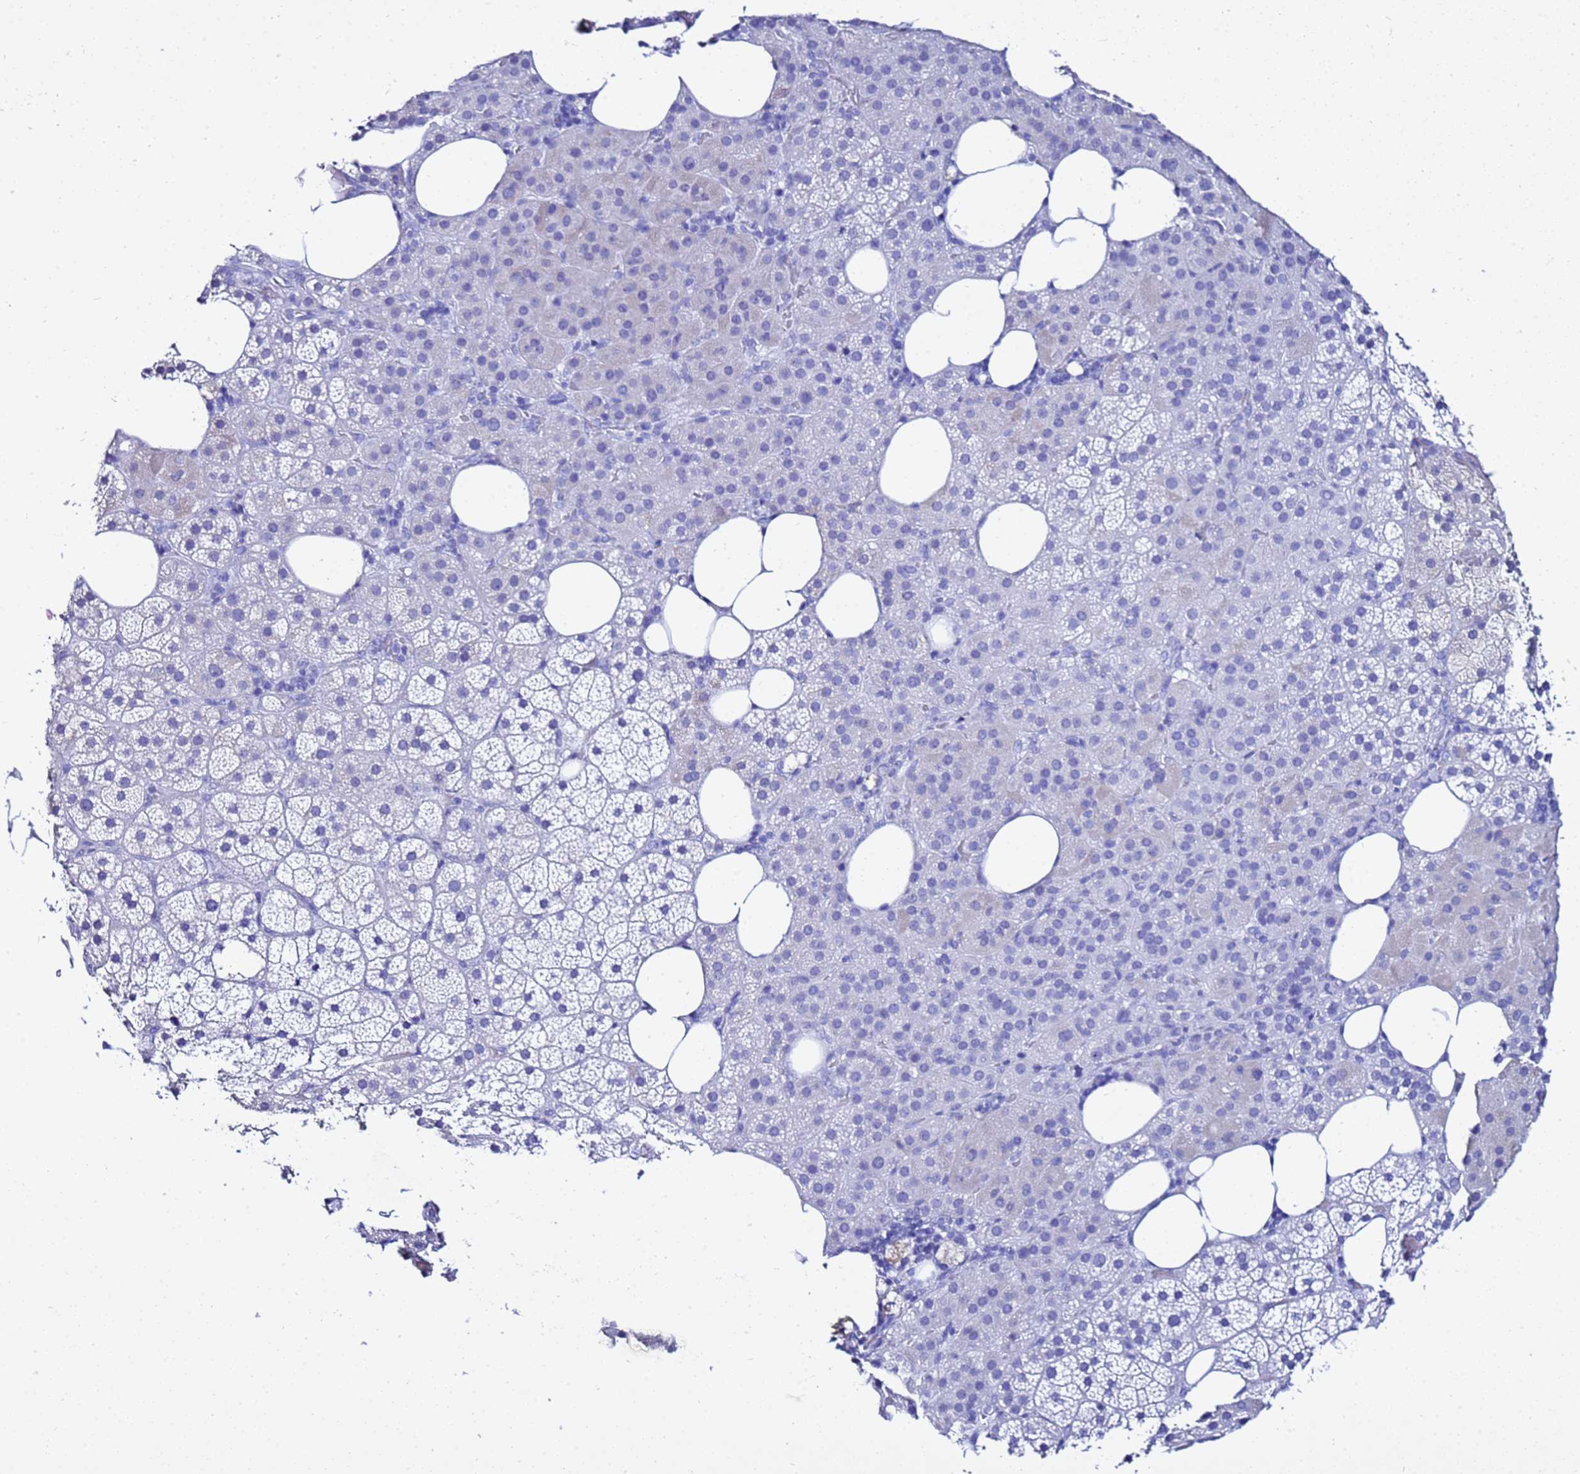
{"staining": {"intensity": "weak", "quantity": "<25%", "location": "cytoplasmic/membranous"}, "tissue": "adrenal gland", "cell_type": "Glandular cells", "image_type": "normal", "snomed": [{"axis": "morphology", "description": "Normal tissue, NOS"}, {"axis": "topography", "description": "Adrenal gland"}], "caption": "Photomicrograph shows no significant protein positivity in glandular cells of normal adrenal gland. Brightfield microscopy of immunohistochemistry stained with DAB (3,3'-diaminobenzidine) (brown) and hematoxylin (blue), captured at high magnification.", "gene": "LIPF", "patient": {"sex": "female", "age": 59}}